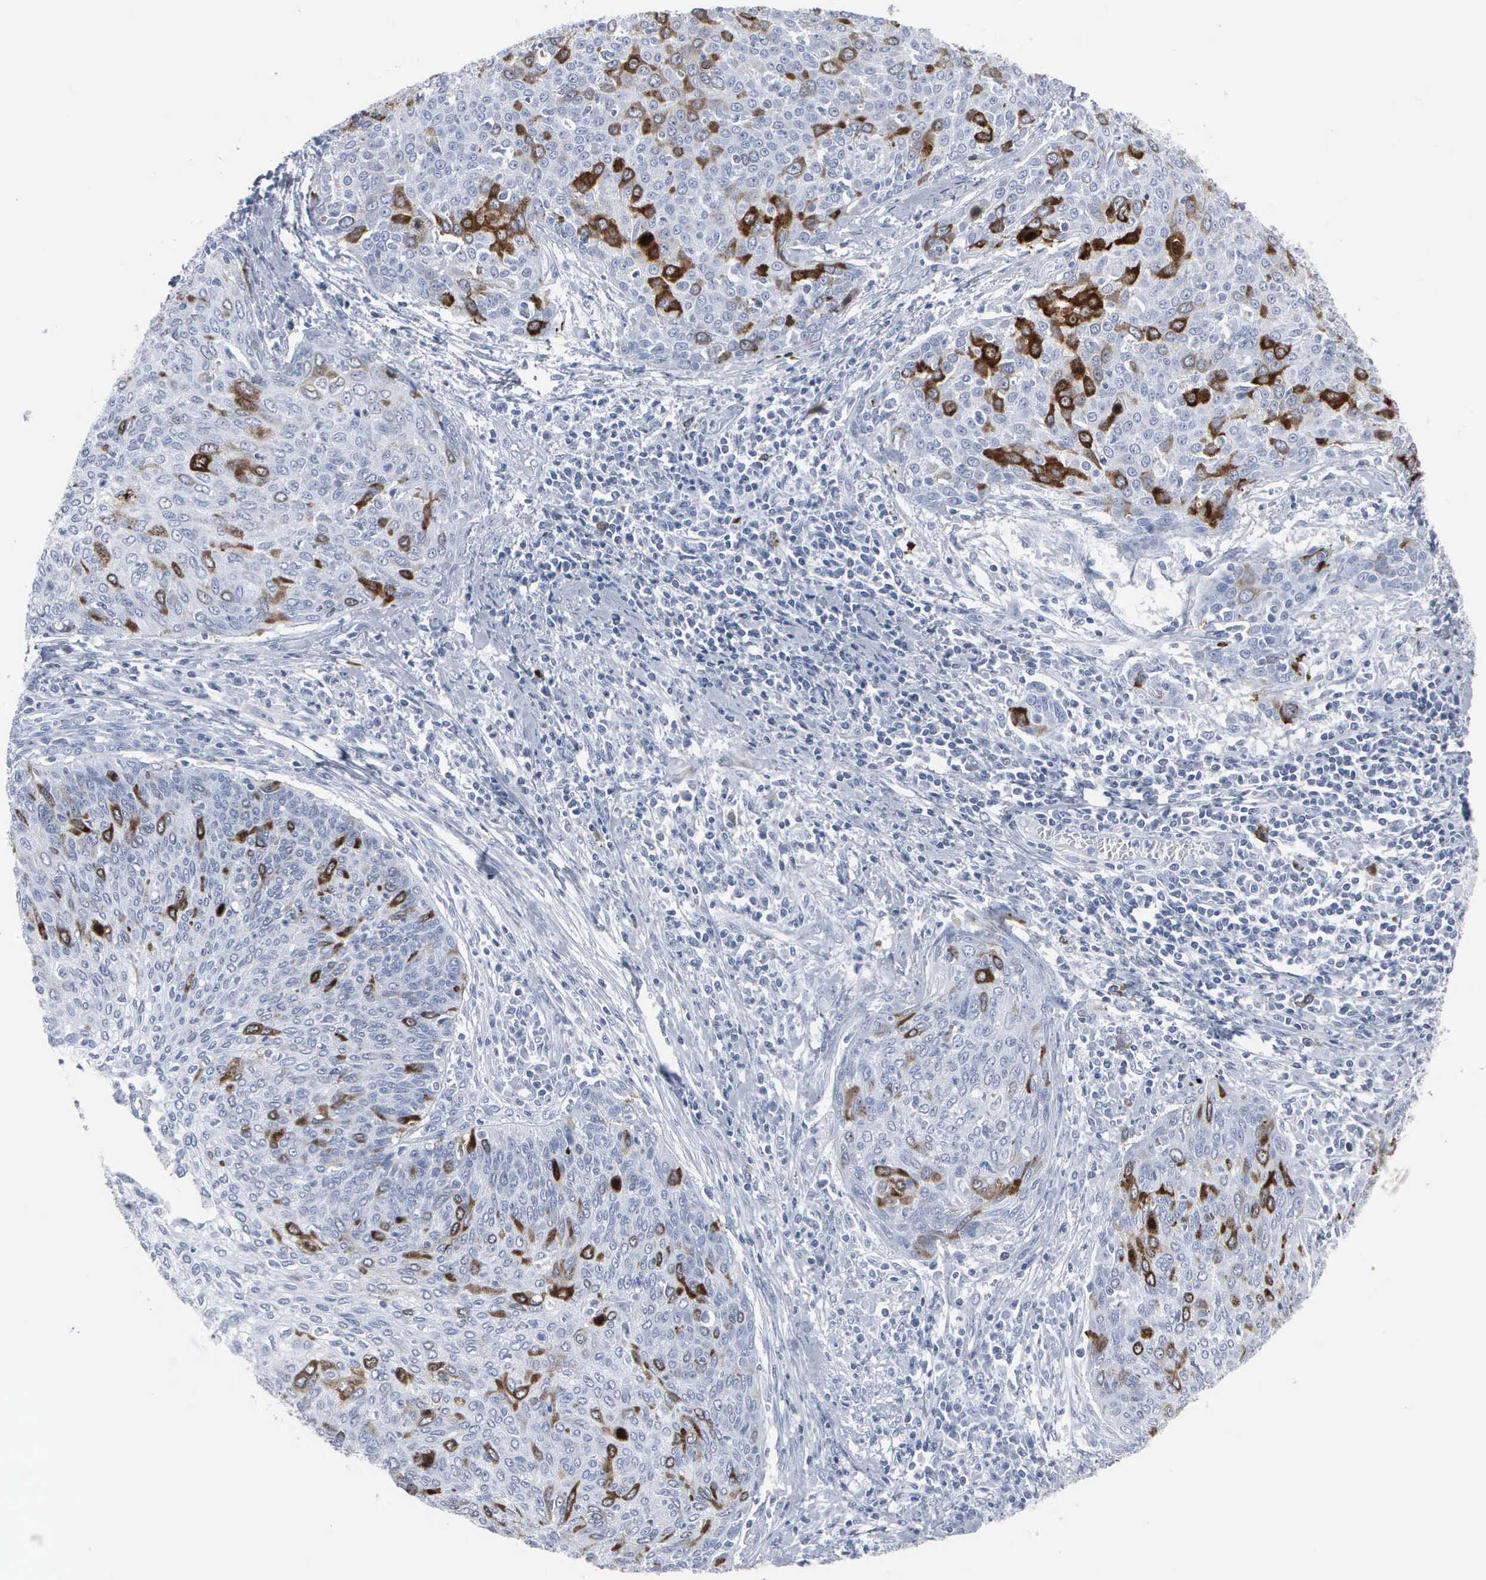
{"staining": {"intensity": "strong", "quantity": "<25%", "location": "cytoplasmic/membranous"}, "tissue": "cervical cancer", "cell_type": "Tumor cells", "image_type": "cancer", "snomed": [{"axis": "morphology", "description": "Squamous cell carcinoma, NOS"}, {"axis": "topography", "description": "Cervix"}], "caption": "The histopathology image reveals staining of squamous cell carcinoma (cervical), revealing strong cytoplasmic/membranous protein staining (brown color) within tumor cells. (IHC, brightfield microscopy, high magnification).", "gene": "CCNB1", "patient": {"sex": "female", "age": 38}}